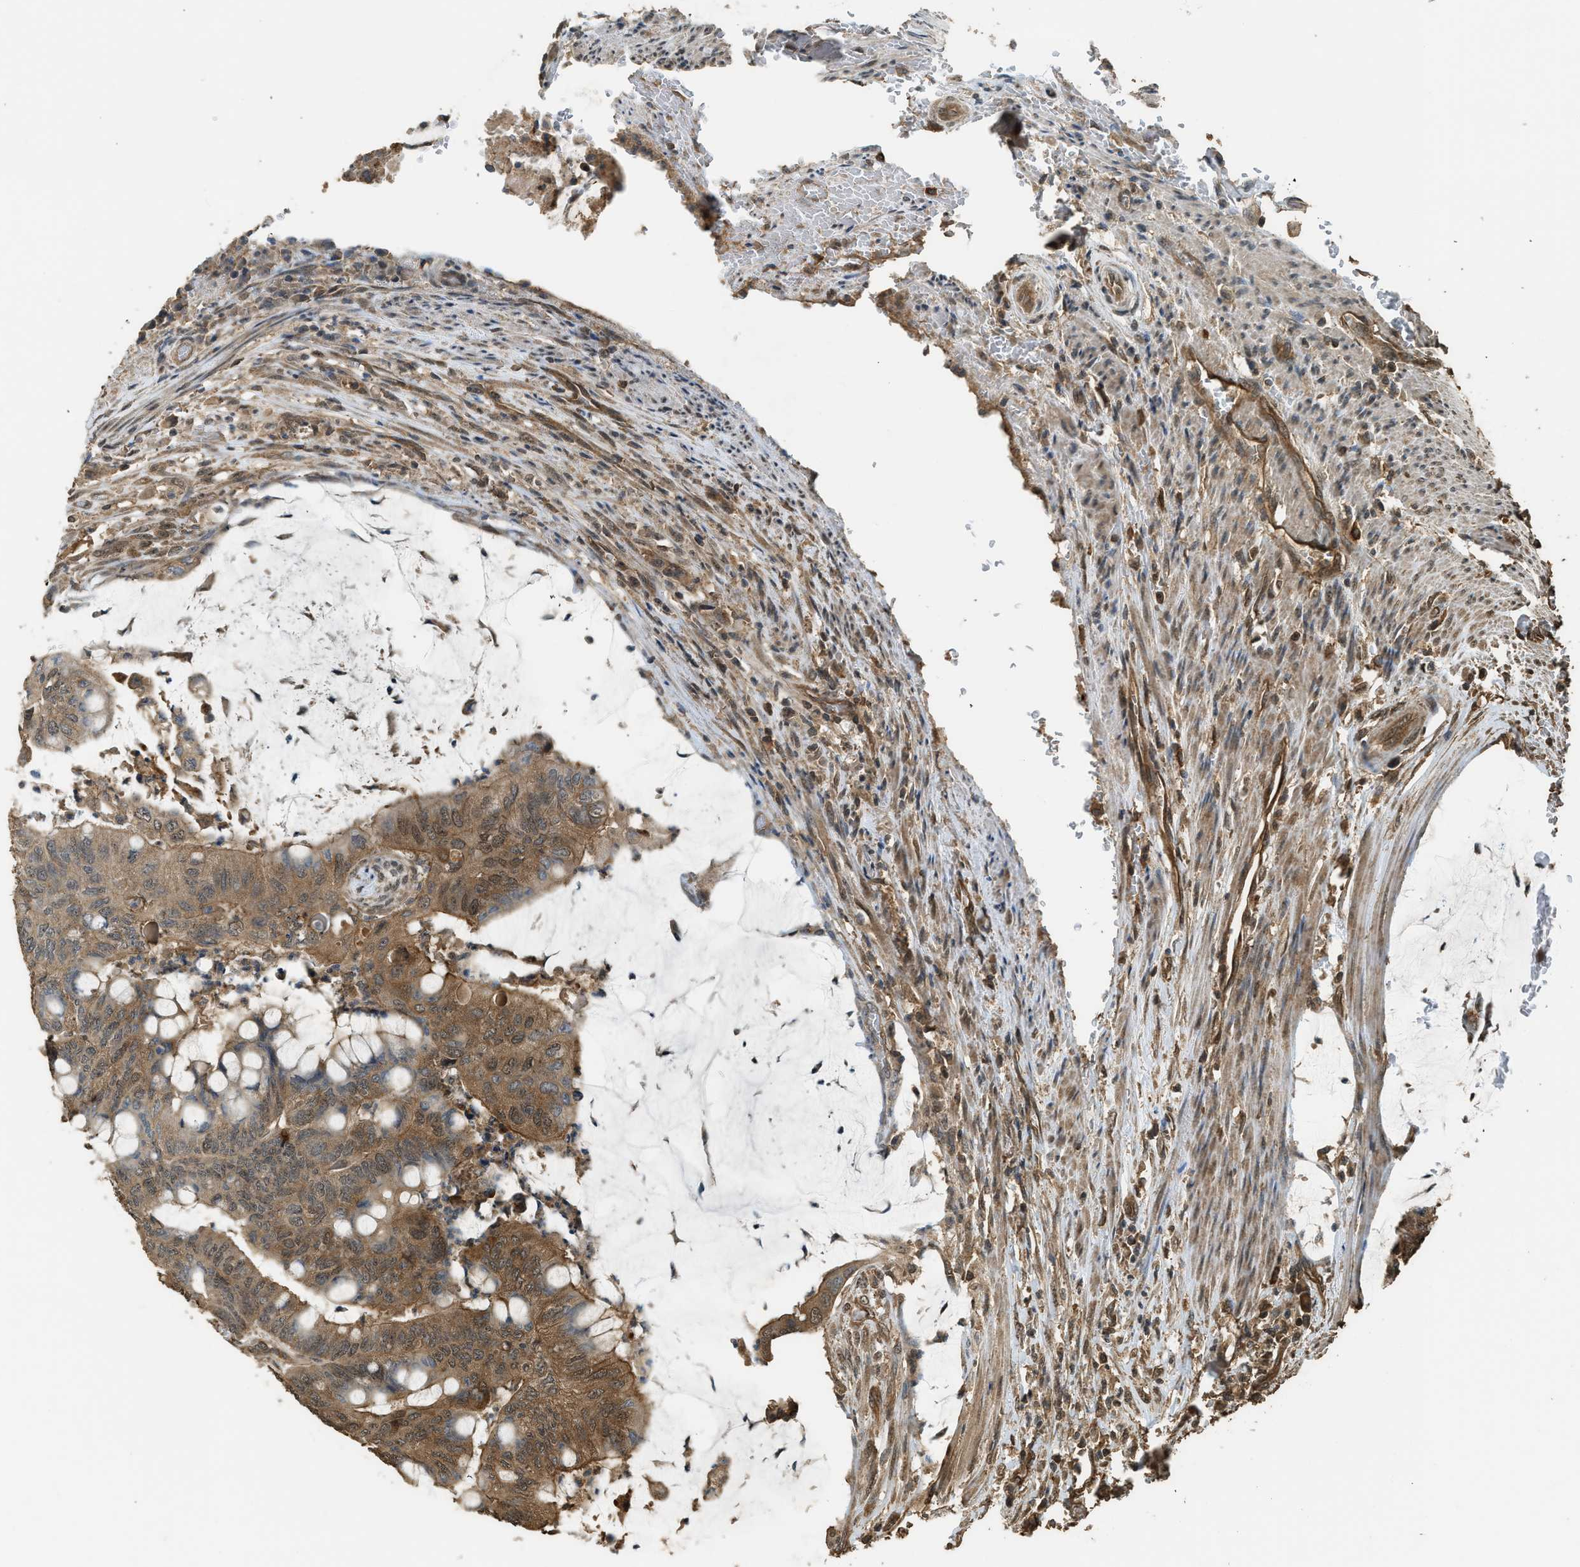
{"staining": {"intensity": "moderate", "quantity": ">75%", "location": "cytoplasmic/membranous"}, "tissue": "colorectal cancer", "cell_type": "Tumor cells", "image_type": "cancer", "snomed": [{"axis": "morphology", "description": "Normal tissue, NOS"}, {"axis": "morphology", "description": "Adenocarcinoma, NOS"}, {"axis": "topography", "description": "Rectum"}], "caption": "Protein staining of colorectal adenocarcinoma tissue demonstrates moderate cytoplasmic/membranous positivity in approximately >75% of tumor cells.", "gene": "MYBL2", "patient": {"sex": "male", "age": 92}}